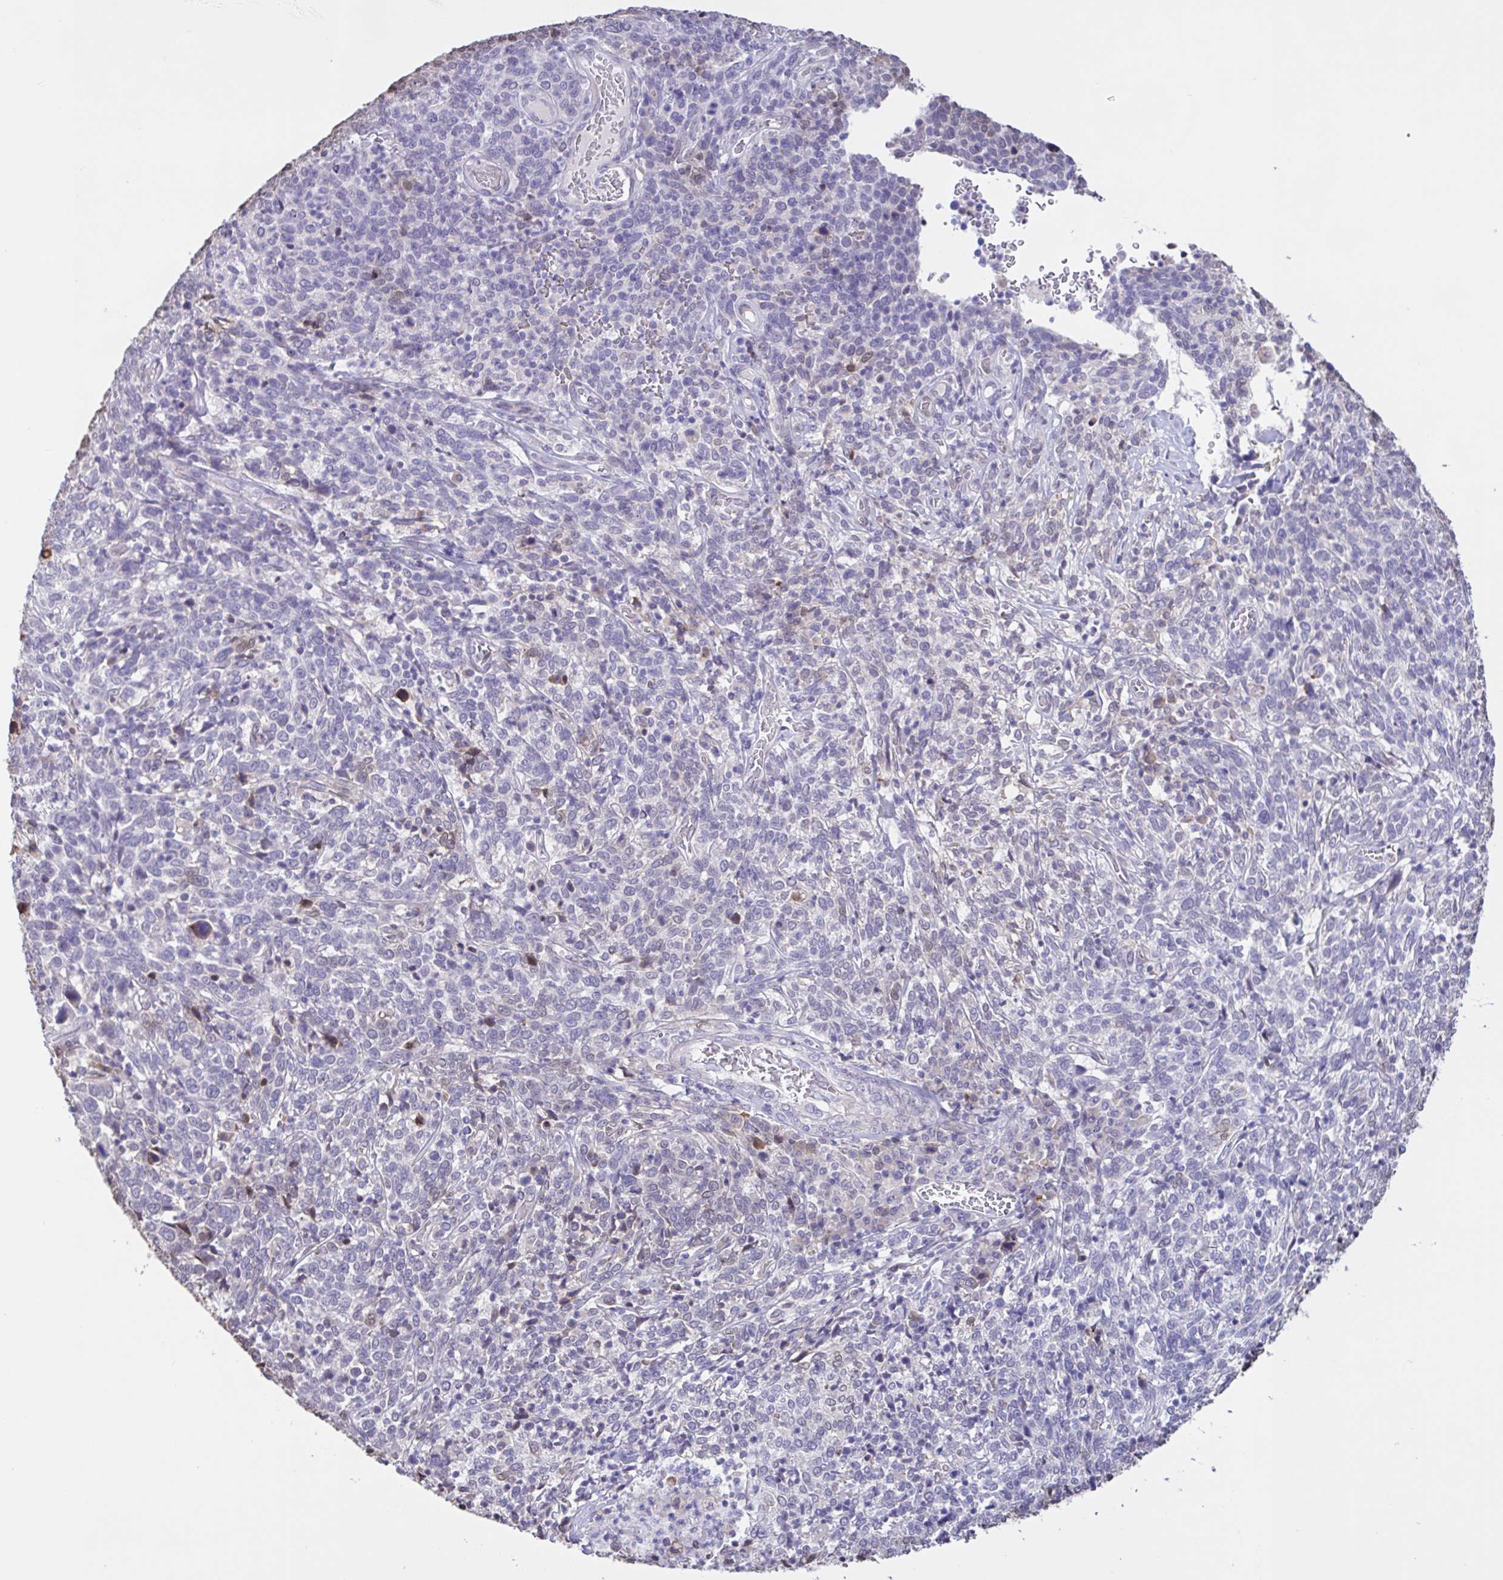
{"staining": {"intensity": "negative", "quantity": "none", "location": "none"}, "tissue": "cervical cancer", "cell_type": "Tumor cells", "image_type": "cancer", "snomed": [{"axis": "morphology", "description": "Squamous cell carcinoma, NOS"}, {"axis": "topography", "description": "Cervix"}], "caption": "Immunohistochemistry (IHC) photomicrograph of human squamous cell carcinoma (cervical) stained for a protein (brown), which shows no staining in tumor cells.", "gene": "MRGPRX2", "patient": {"sex": "female", "age": 46}}